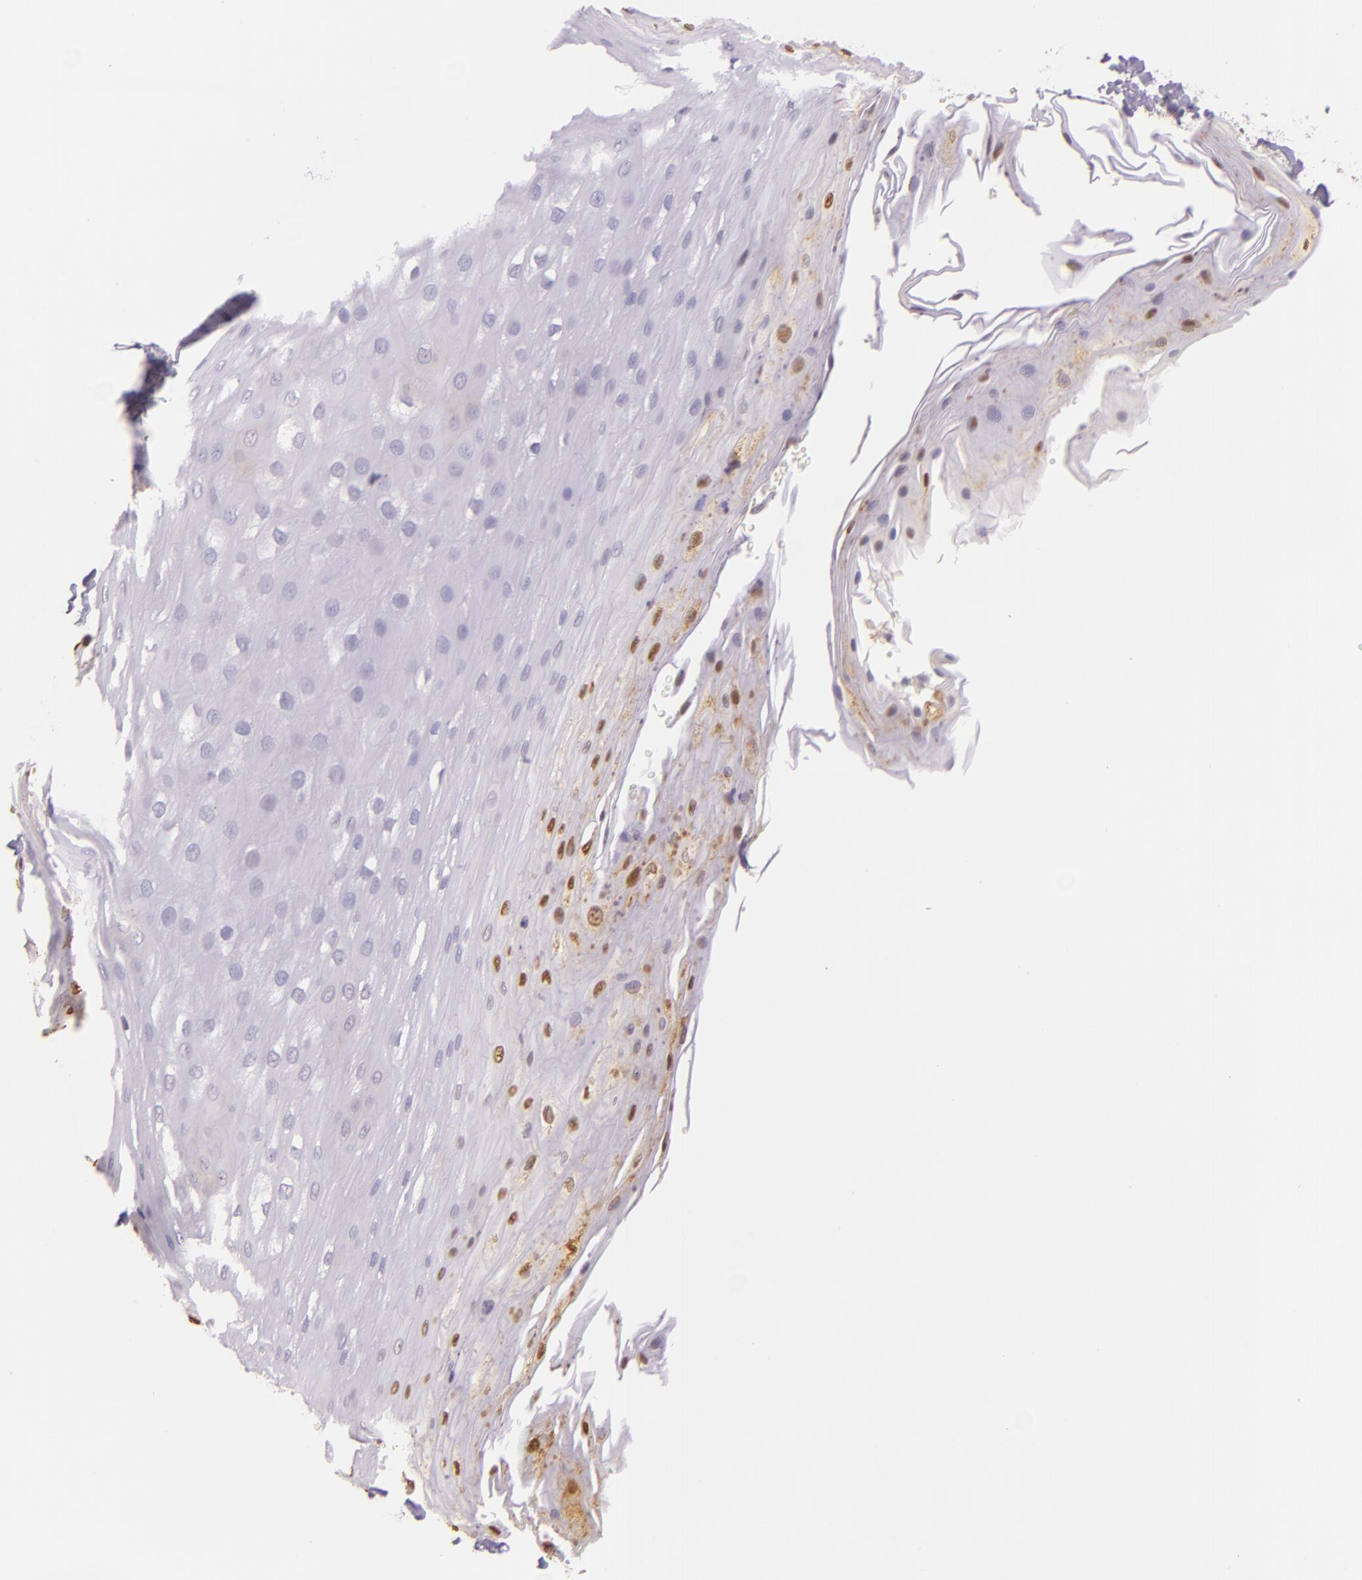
{"staining": {"intensity": "weak", "quantity": "<25%", "location": "nuclear"}, "tissue": "esophagus", "cell_type": "Squamous epithelial cells", "image_type": "normal", "snomed": [{"axis": "morphology", "description": "Normal tissue, NOS"}, {"axis": "topography", "description": "Esophagus"}], "caption": "Photomicrograph shows no protein staining in squamous epithelial cells of benign esophagus.", "gene": "HSPA8", "patient": {"sex": "male", "age": 62}}